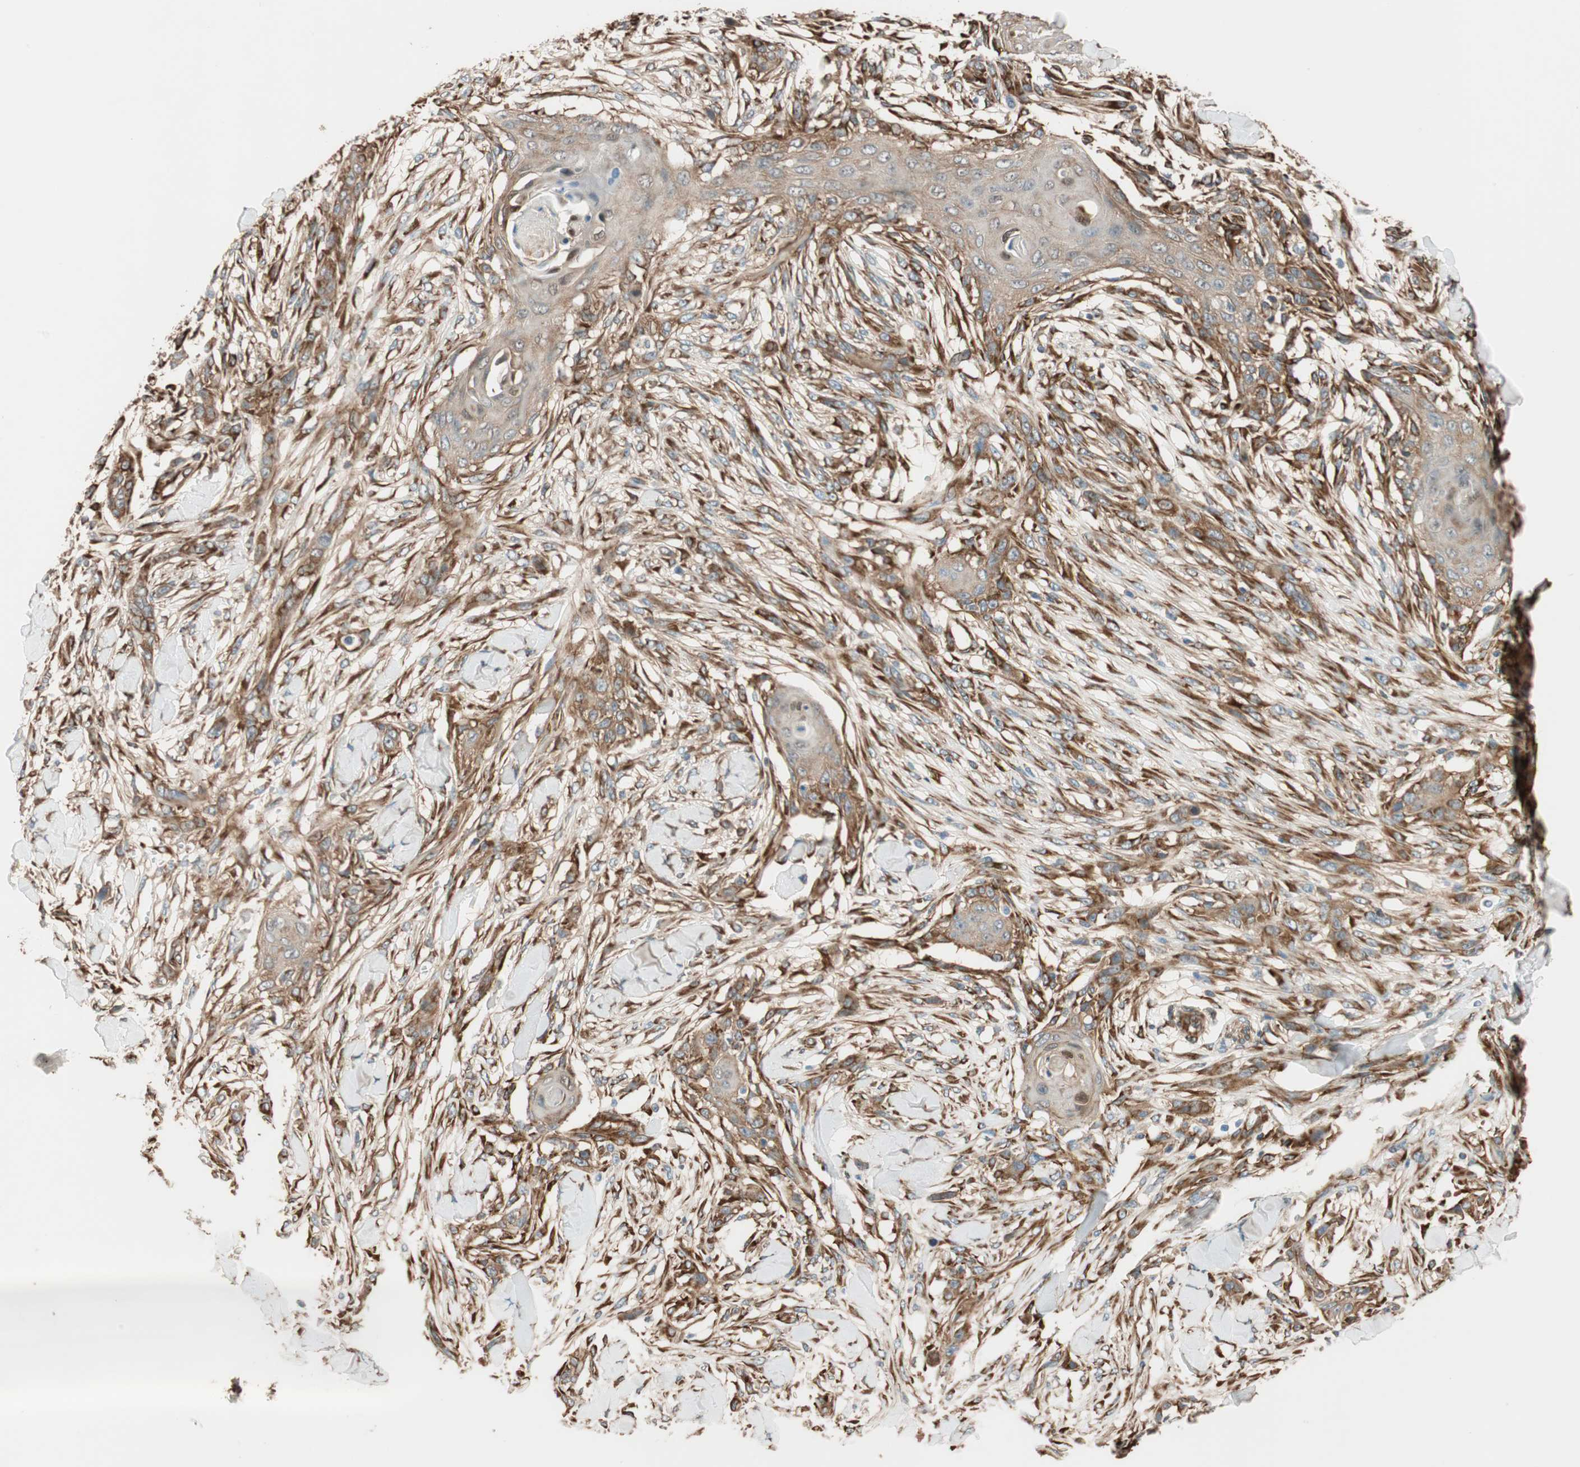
{"staining": {"intensity": "strong", "quantity": "25%-75%", "location": "cytoplasmic/membranous"}, "tissue": "skin cancer", "cell_type": "Tumor cells", "image_type": "cancer", "snomed": [{"axis": "morphology", "description": "Squamous cell carcinoma, NOS"}, {"axis": "topography", "description": "Skin"}], "caption": "Squamous cell carcinoma (skin) was stained to show a protein in brown. There is high levels of strong cytoplasmic/membranous positivity in about 25%-75% of tumor cells.", "gene": "WASL", "patient": {"sex": "female", "age": 59}}